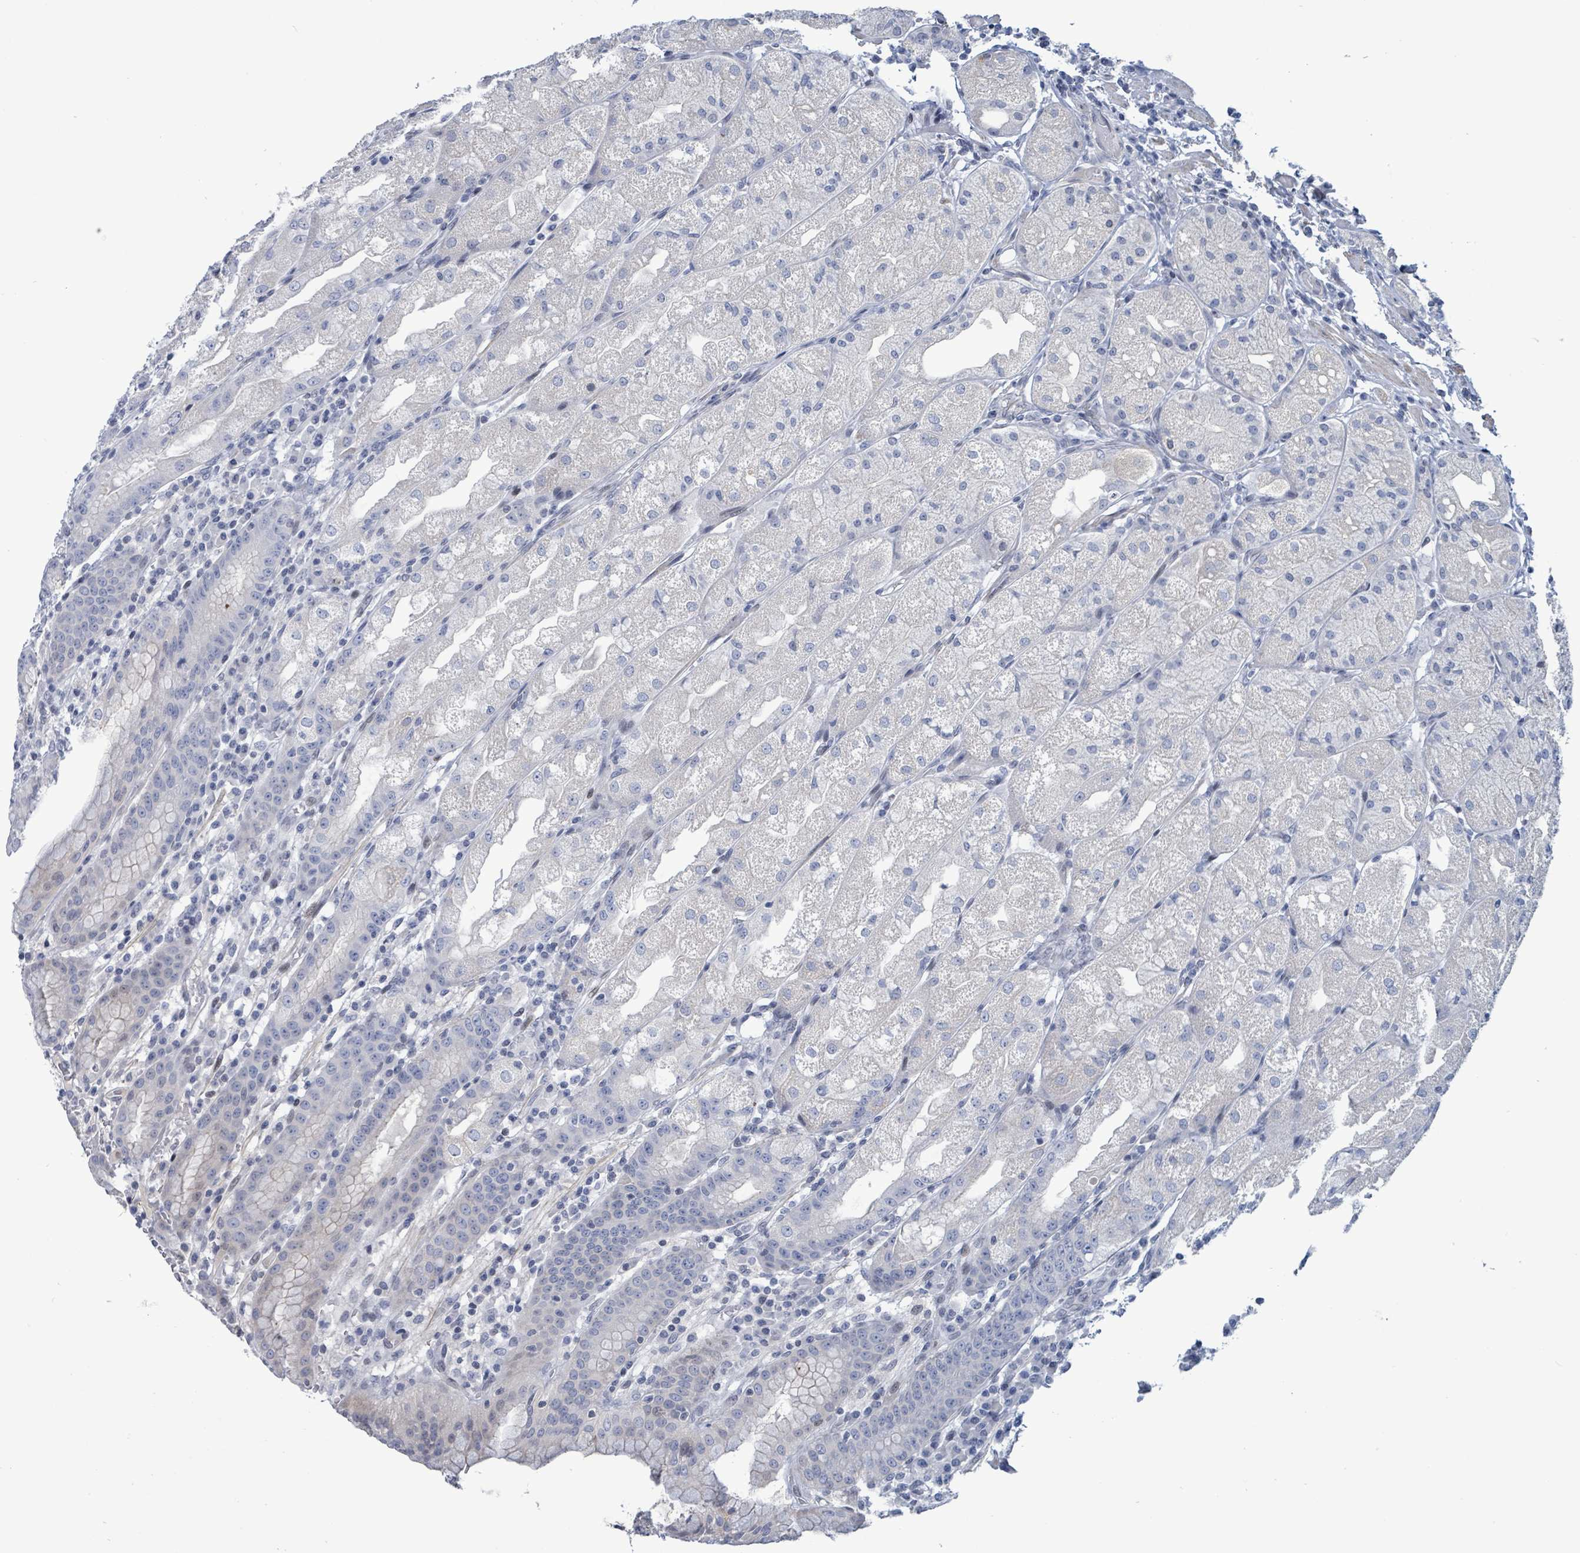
{"staining": {"intensity": "weak", "quantity": "<25%", "location": "cytoplasmic/membranous"}, "tissue": "stomach", "cell_type": "Glandular cells", "image_type": "normal", "snomed": [{"axis": "morphology", "description": "Normal tissue, NOS"}, {"axis": "topography", "description": "Stomach, upper"}], "caption": "Immunohistochemistry micrograph of benign stomach: stomach stained with DAB displays no significant protein staining in glandular cells. The staining is performed using DAB brown chromogen with nuclei counter-stained in using hematoxylin.", "gene": "NTN3", "patient": {"sex": "male", "age": 52}}